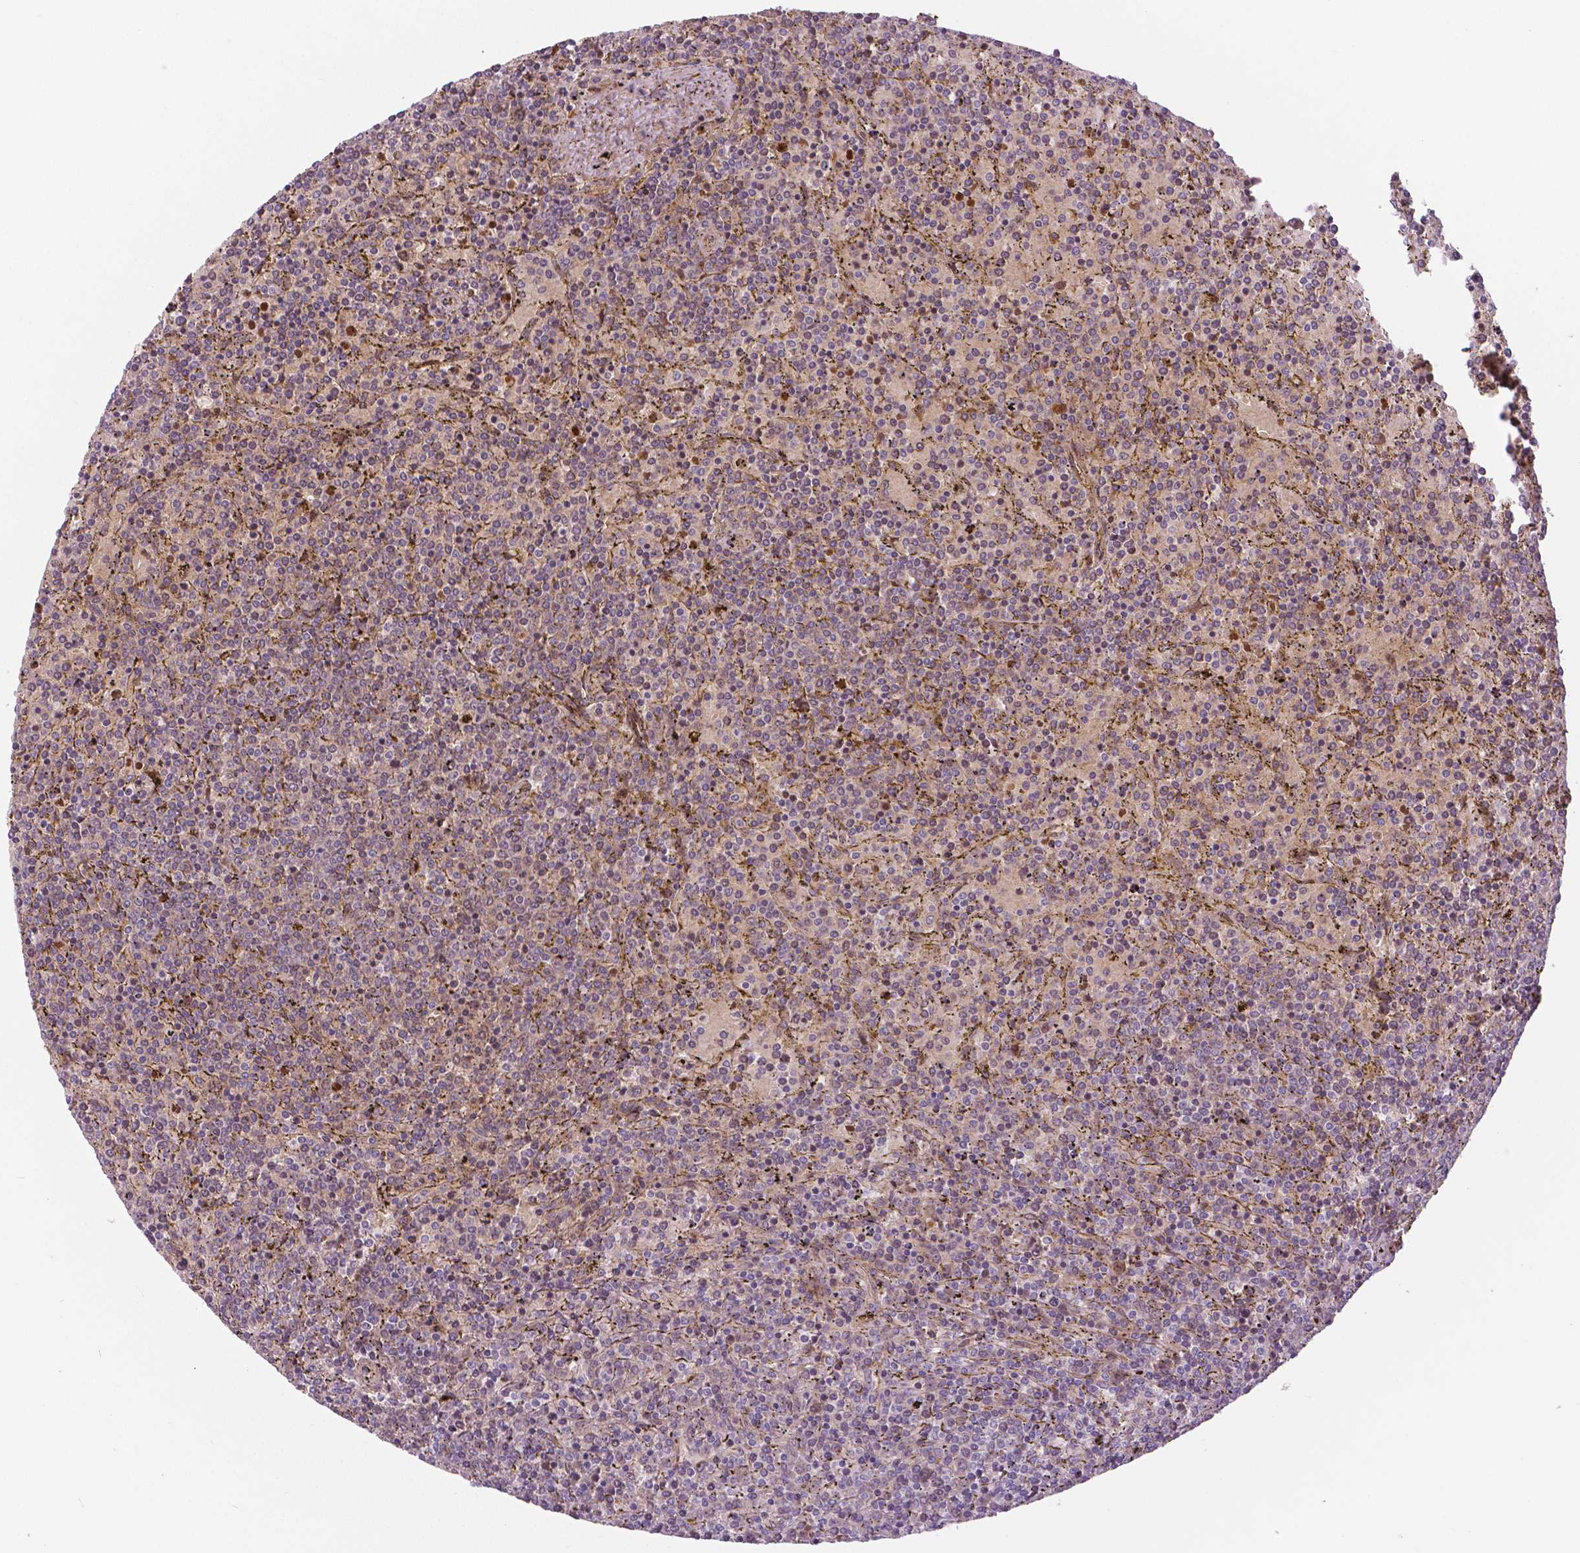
{"staining": {"intensity": "negative", "quantity": "none", "location": "none"}, "tissue": "lymphoma", "cell_type": "Tumor cells", "image_type": "cancer", "snomed": [{"axis": "morphology", "description": "Malignant lymphoma, non-Hodgkin's type, Low grade"}, {"axis": "topography", "description": "Spleen"}], "caption": "Lymphoma stained for a protein using immunohistochemistry displays no staining tumor cells.", "gene": "FLT1", "patient": {"sex": "female", "age": 77}}